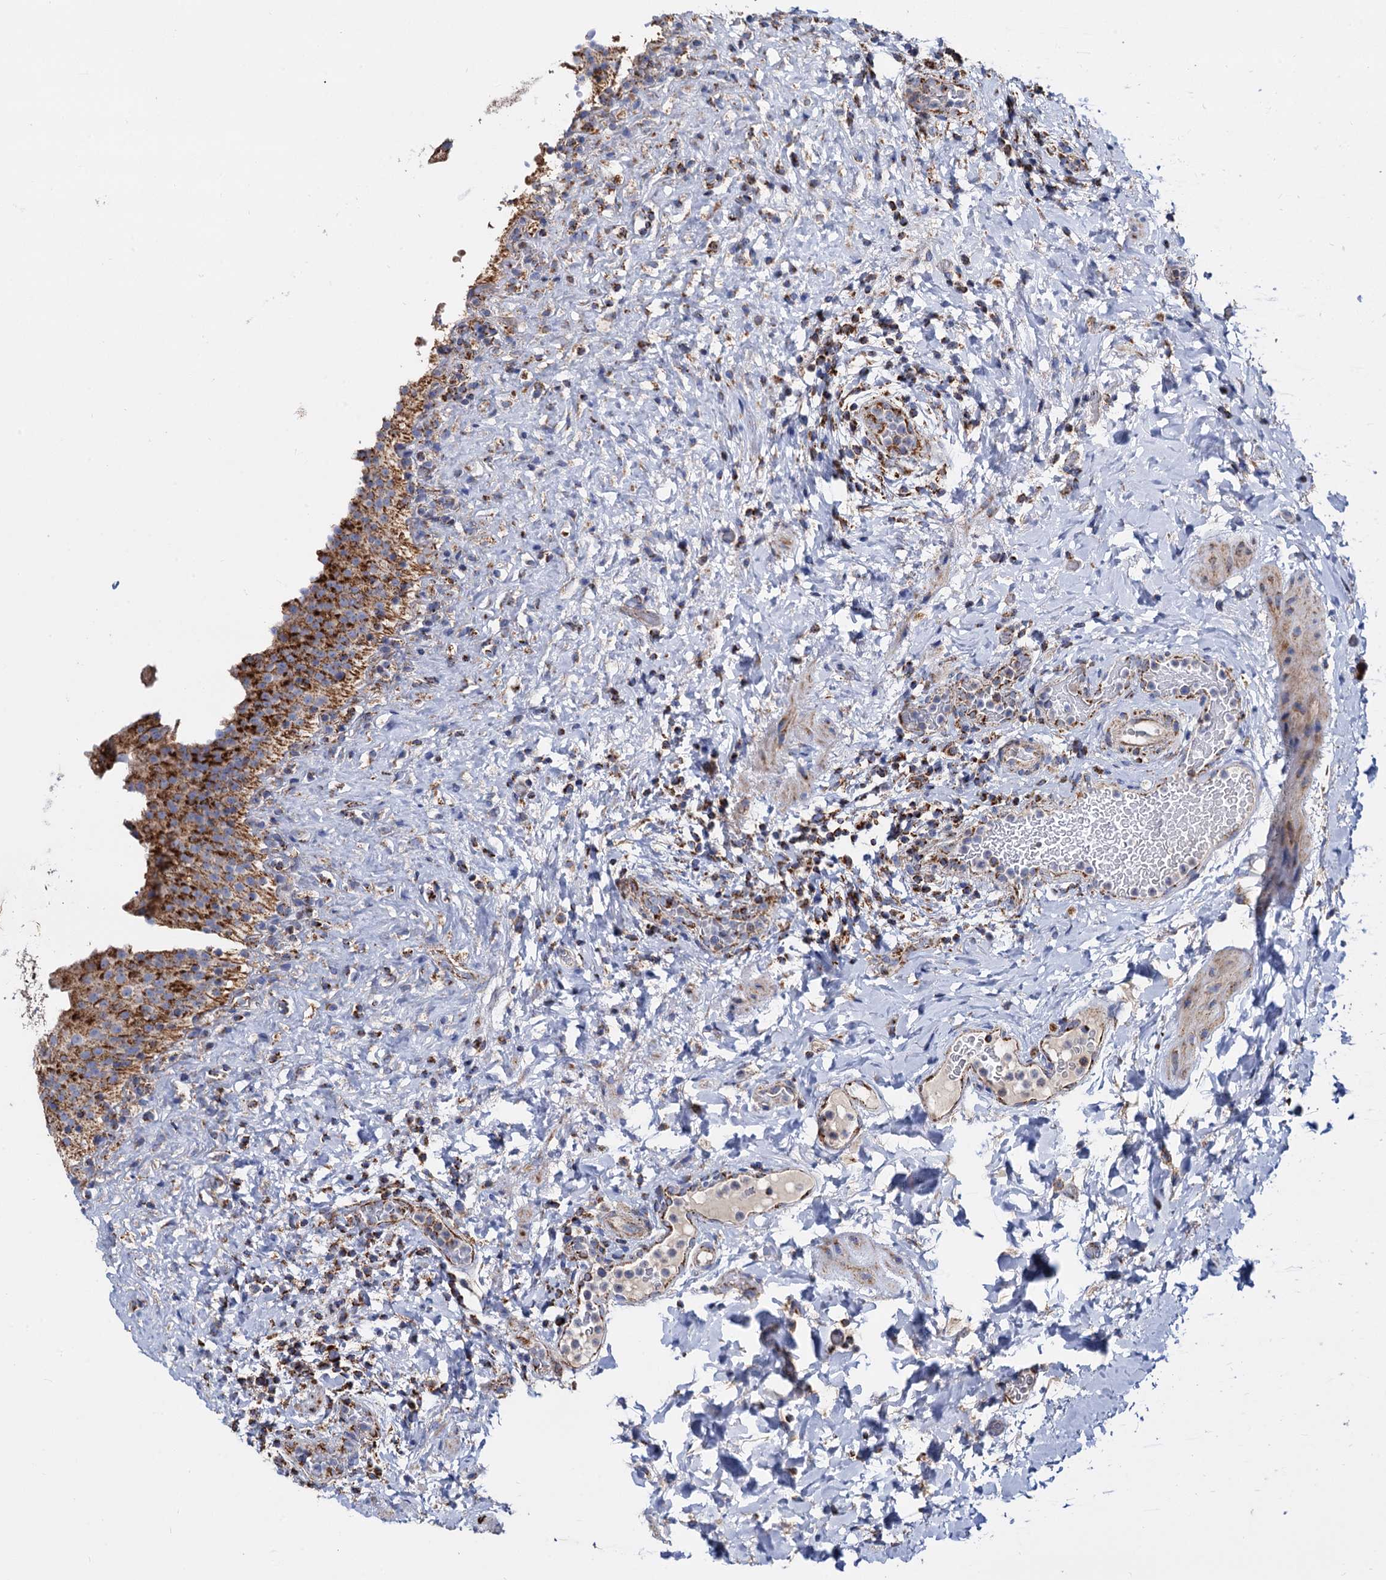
{"staining": {"intensity": "strong", "quantity": ">75%", "location": "cytoplasmic/membranous"}, "tissue": "urinary bladder", "cell_type": "Urothelial cells", "image_type": "normal", "snomed": [{"axis": "morphology", "description": "Normal tissue, NOS"}, {"axis": "topography", "description": "Urinary bladder"}], "caption": "Urinary bladder stained for a protein (brown) displays strong cytoplasmic/membranous positive staining in approximately >75% of urothelial cells.", "gene": "TIMM10", "patient": {"sex": "female", "age": 27}}